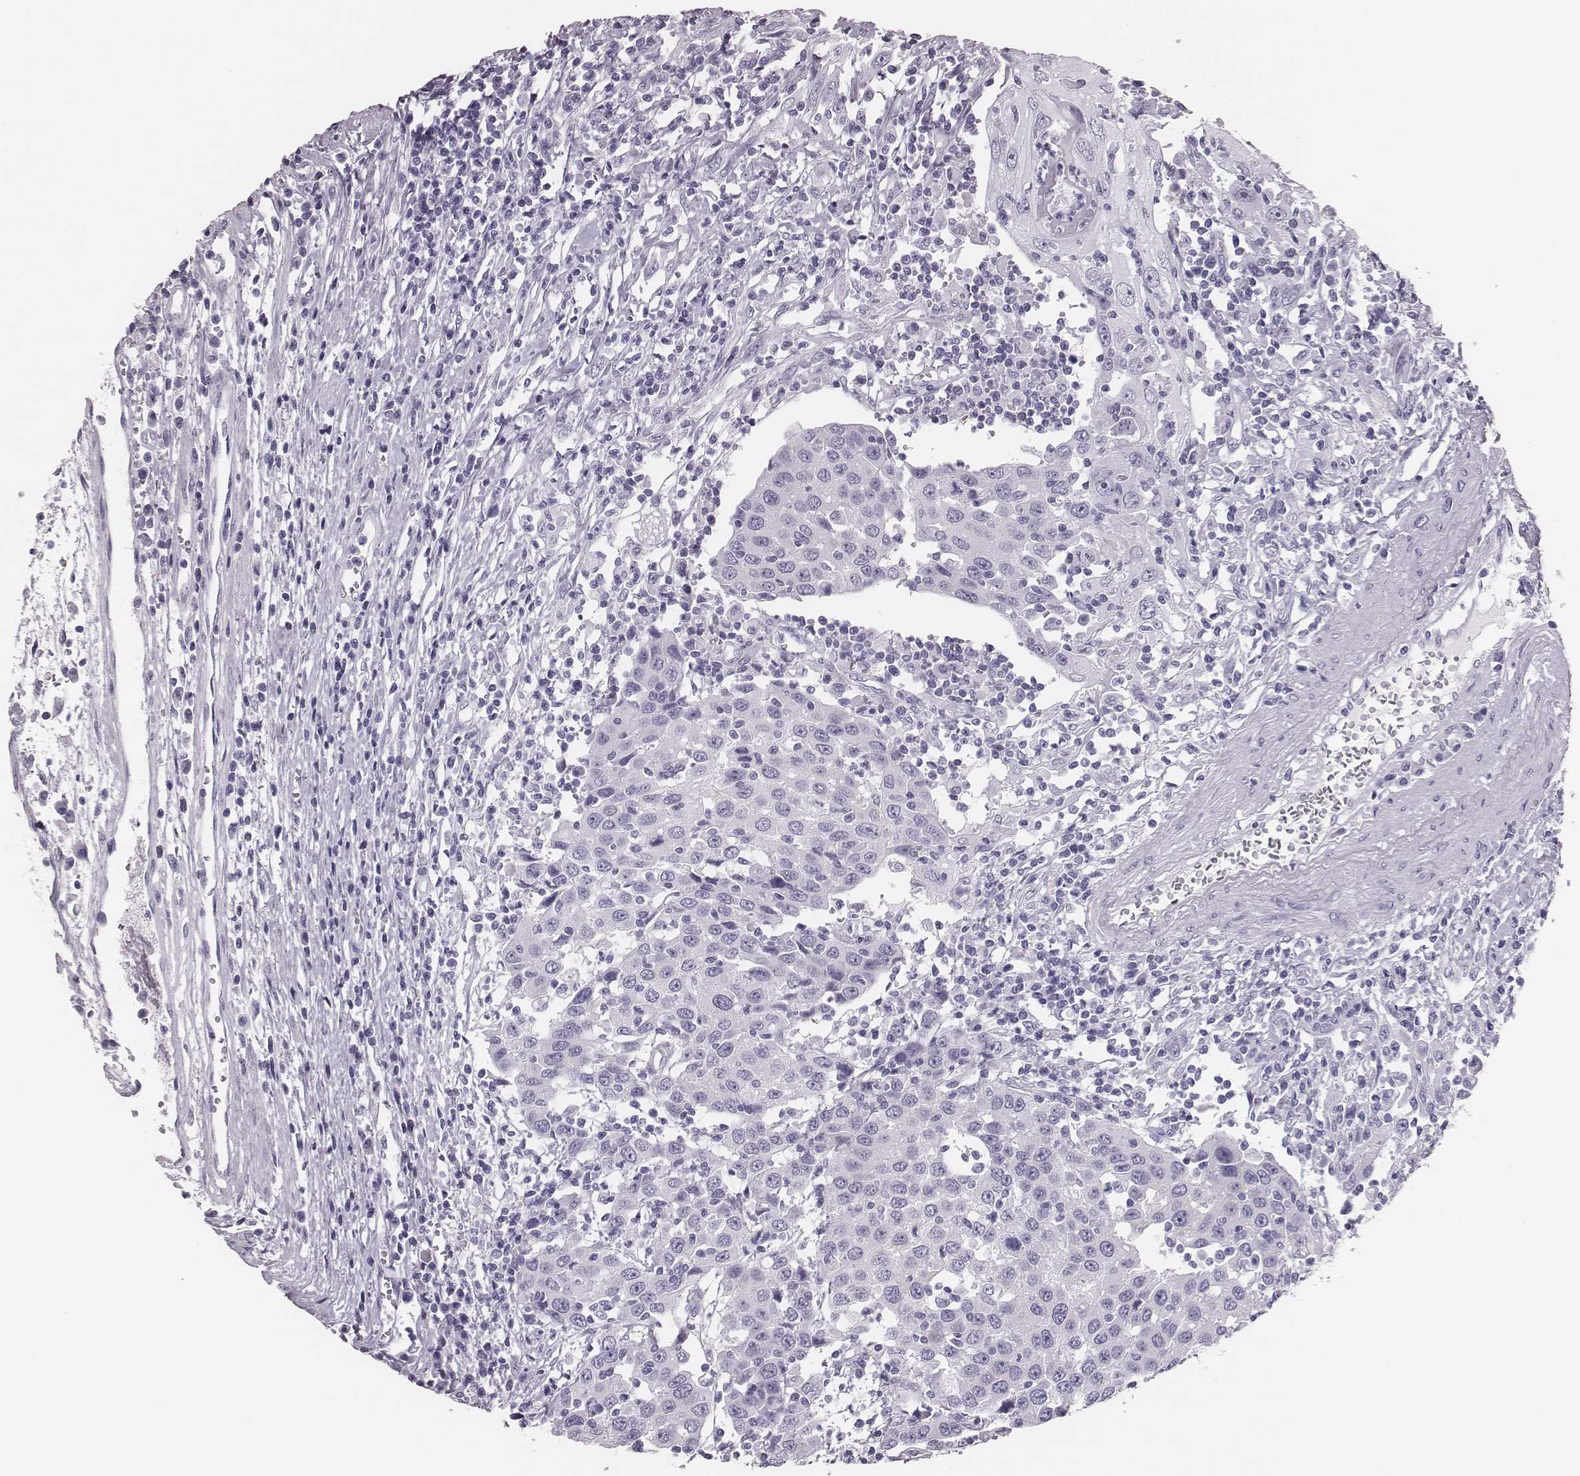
{"staining": {"intensity": "negative", "quantity": "none", "location": "none"}, "tissue": "urothelial cancer", "cell_type": "Tumor cells", "image_type": "cancer", "snomed": [{"axis": "morphology", "description": "Urothelial carcinoma, High grade"}, {"axis": "topography", "description": "Urinary bladder"}], "caption": "Immunohistochemistry image of urothelial cancer stained for a protein (brown), which demonstrates no staining in tumor cells.", "gene": "H1-6", "patient": {"sex": "female", "age": 85}}